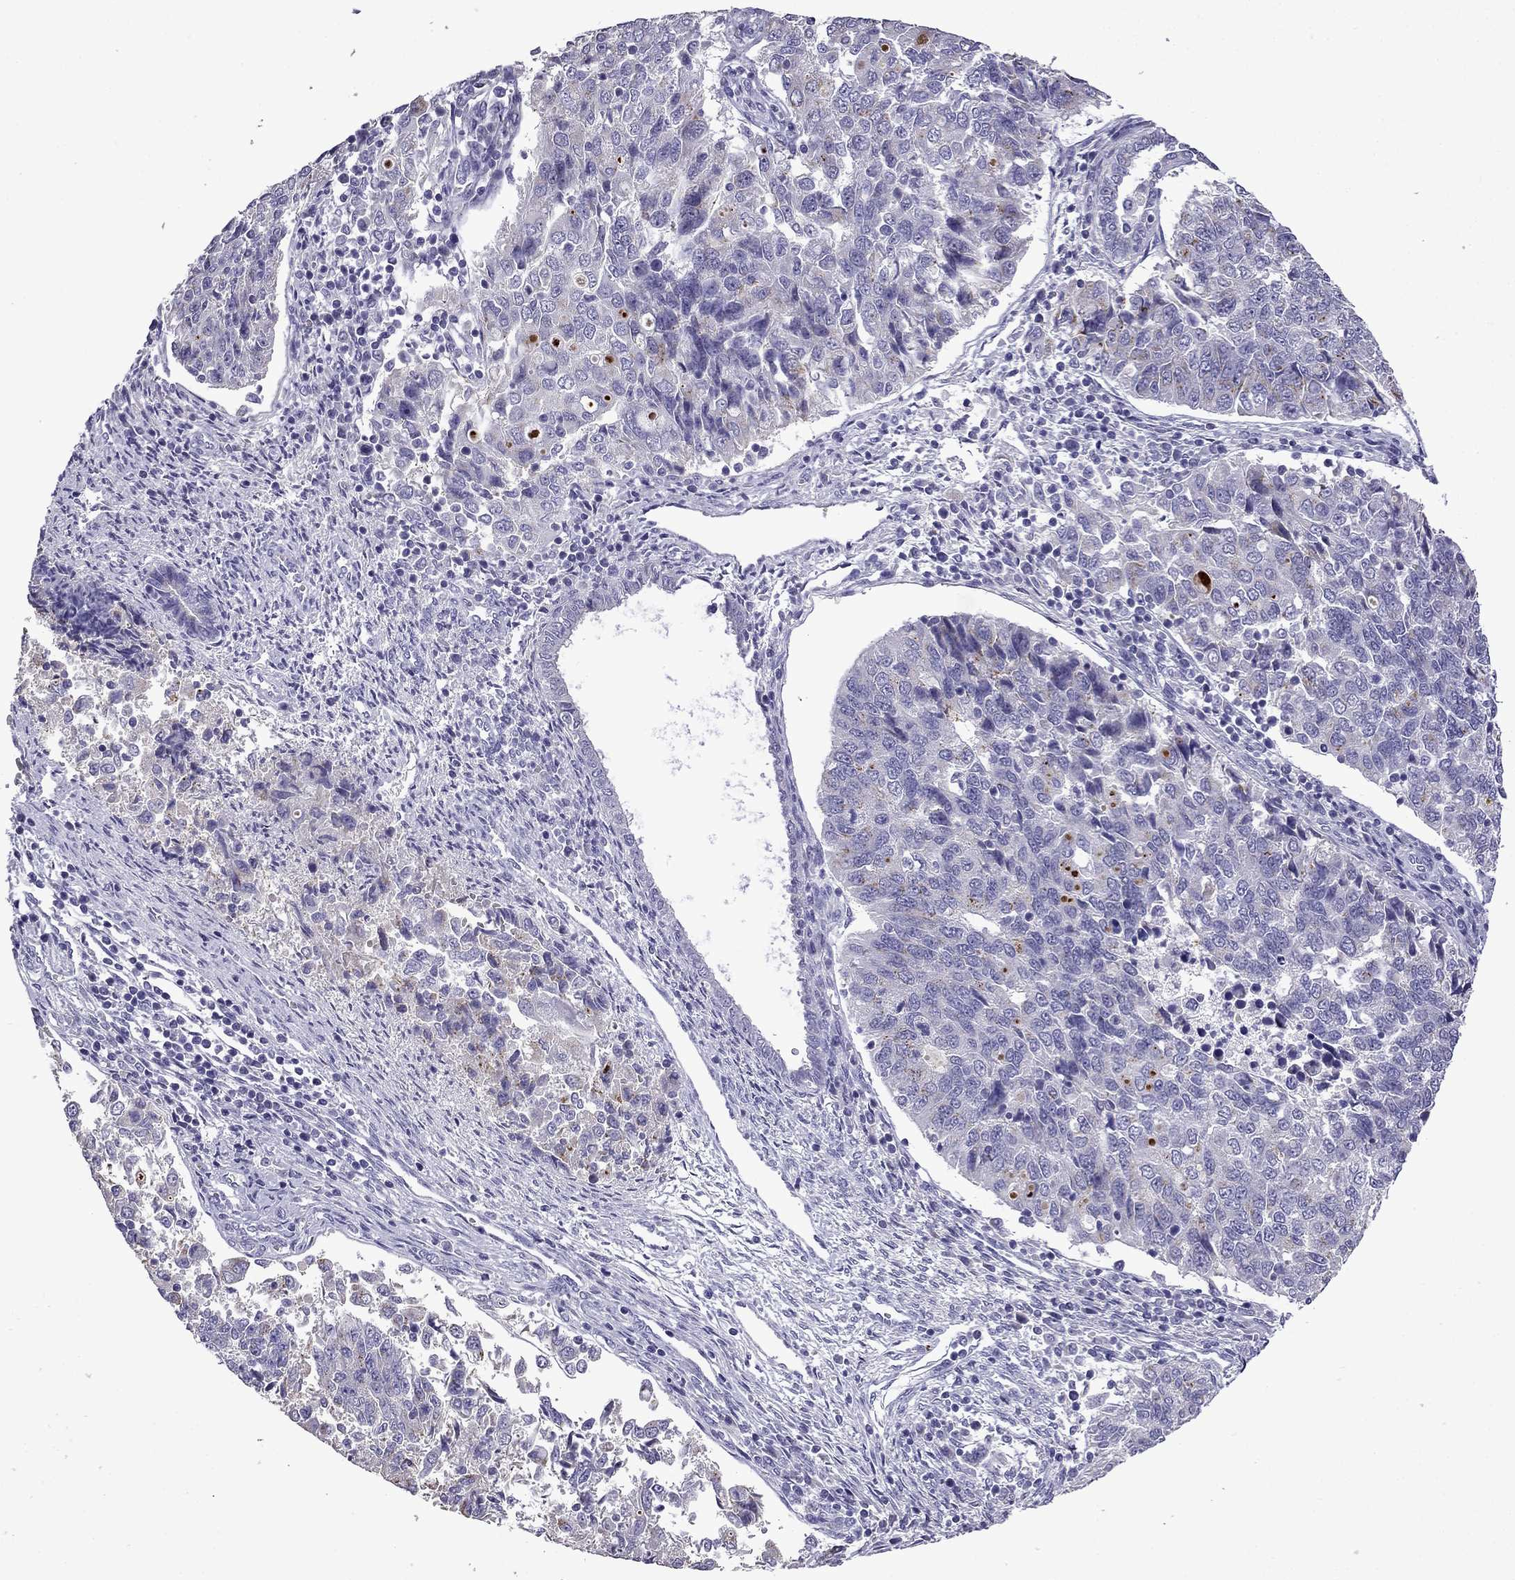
{"staining": {"intensity": "moderate", "quantity": "<25%", "location": "cytoplasmic/membranous"}, "tissue": "endometrial cancer", "cell_type": "Tumor cells", "image_type": "cancer", "snomed": [{"axis": "morphology", "description": "Adenocarcinoma, NOS"}, {"axis": "topography", "description": "Endometrium"}], "caption": "Moderate cytoplasmic/membranous expression is present in approximately <25% of tumor cells in endometrial cancer.", "gene": "TTN", "patient": {"sex": "female", "age": 43}}